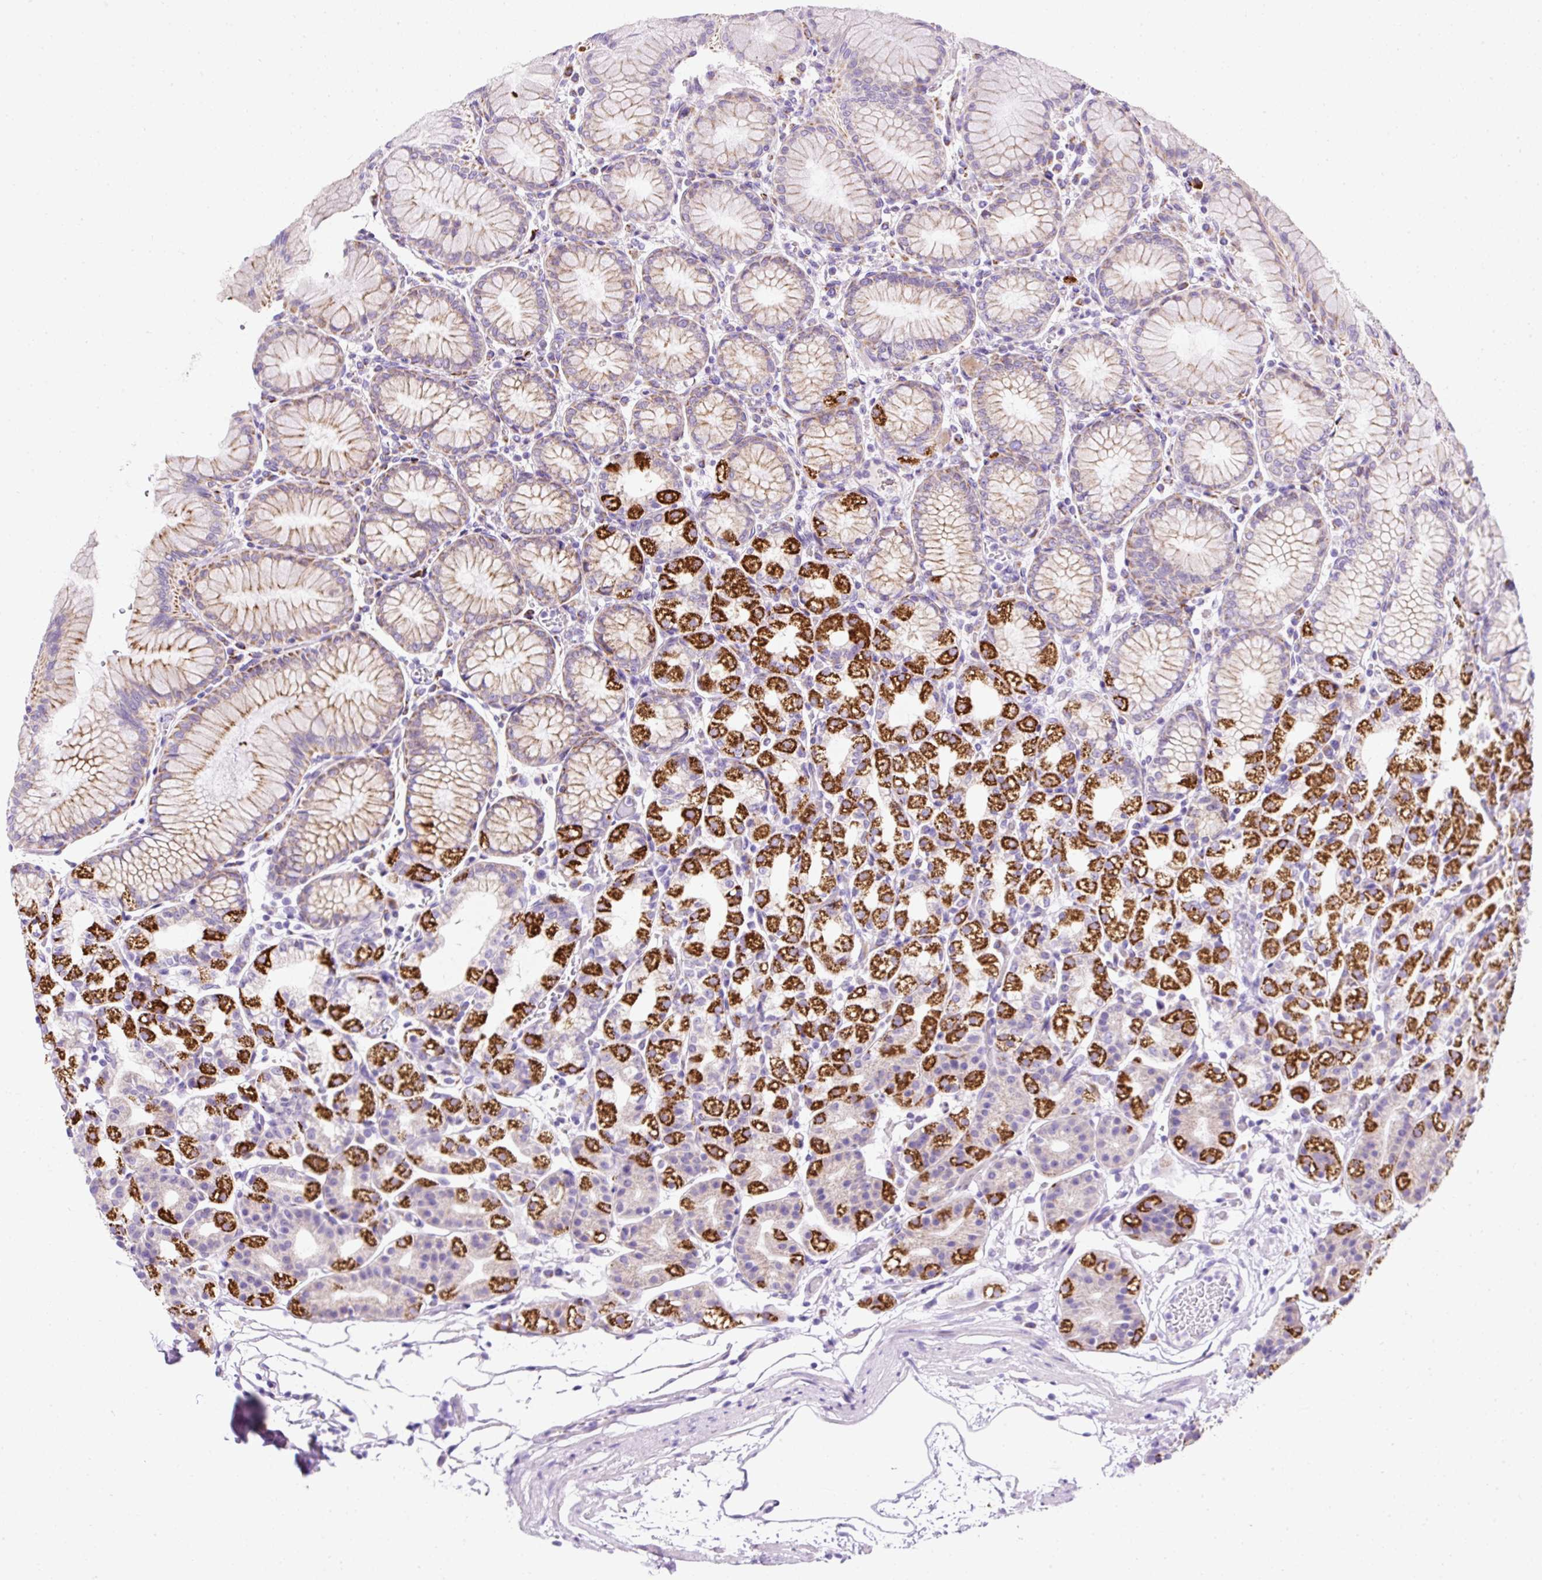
{"staining": {"intensity": "strong", "quantity": ">75%", "location": "cytoplasmic/membranous"}, "tissue": "stomach", "cell_type": "Glandular cells", "image_type": "normal", "snomed": [{"axis": "morphology", "description": "Normal tissue, NOS"}, {"axis": "topography", "description": "Stomach"}], "caption": "Strong cytoplasmic/membranous protein staining is appreciated in approximately >75% of glandular cells in stomach.", "gene": "PLPP2", "patient": {"sex": "female", "age": 57}}